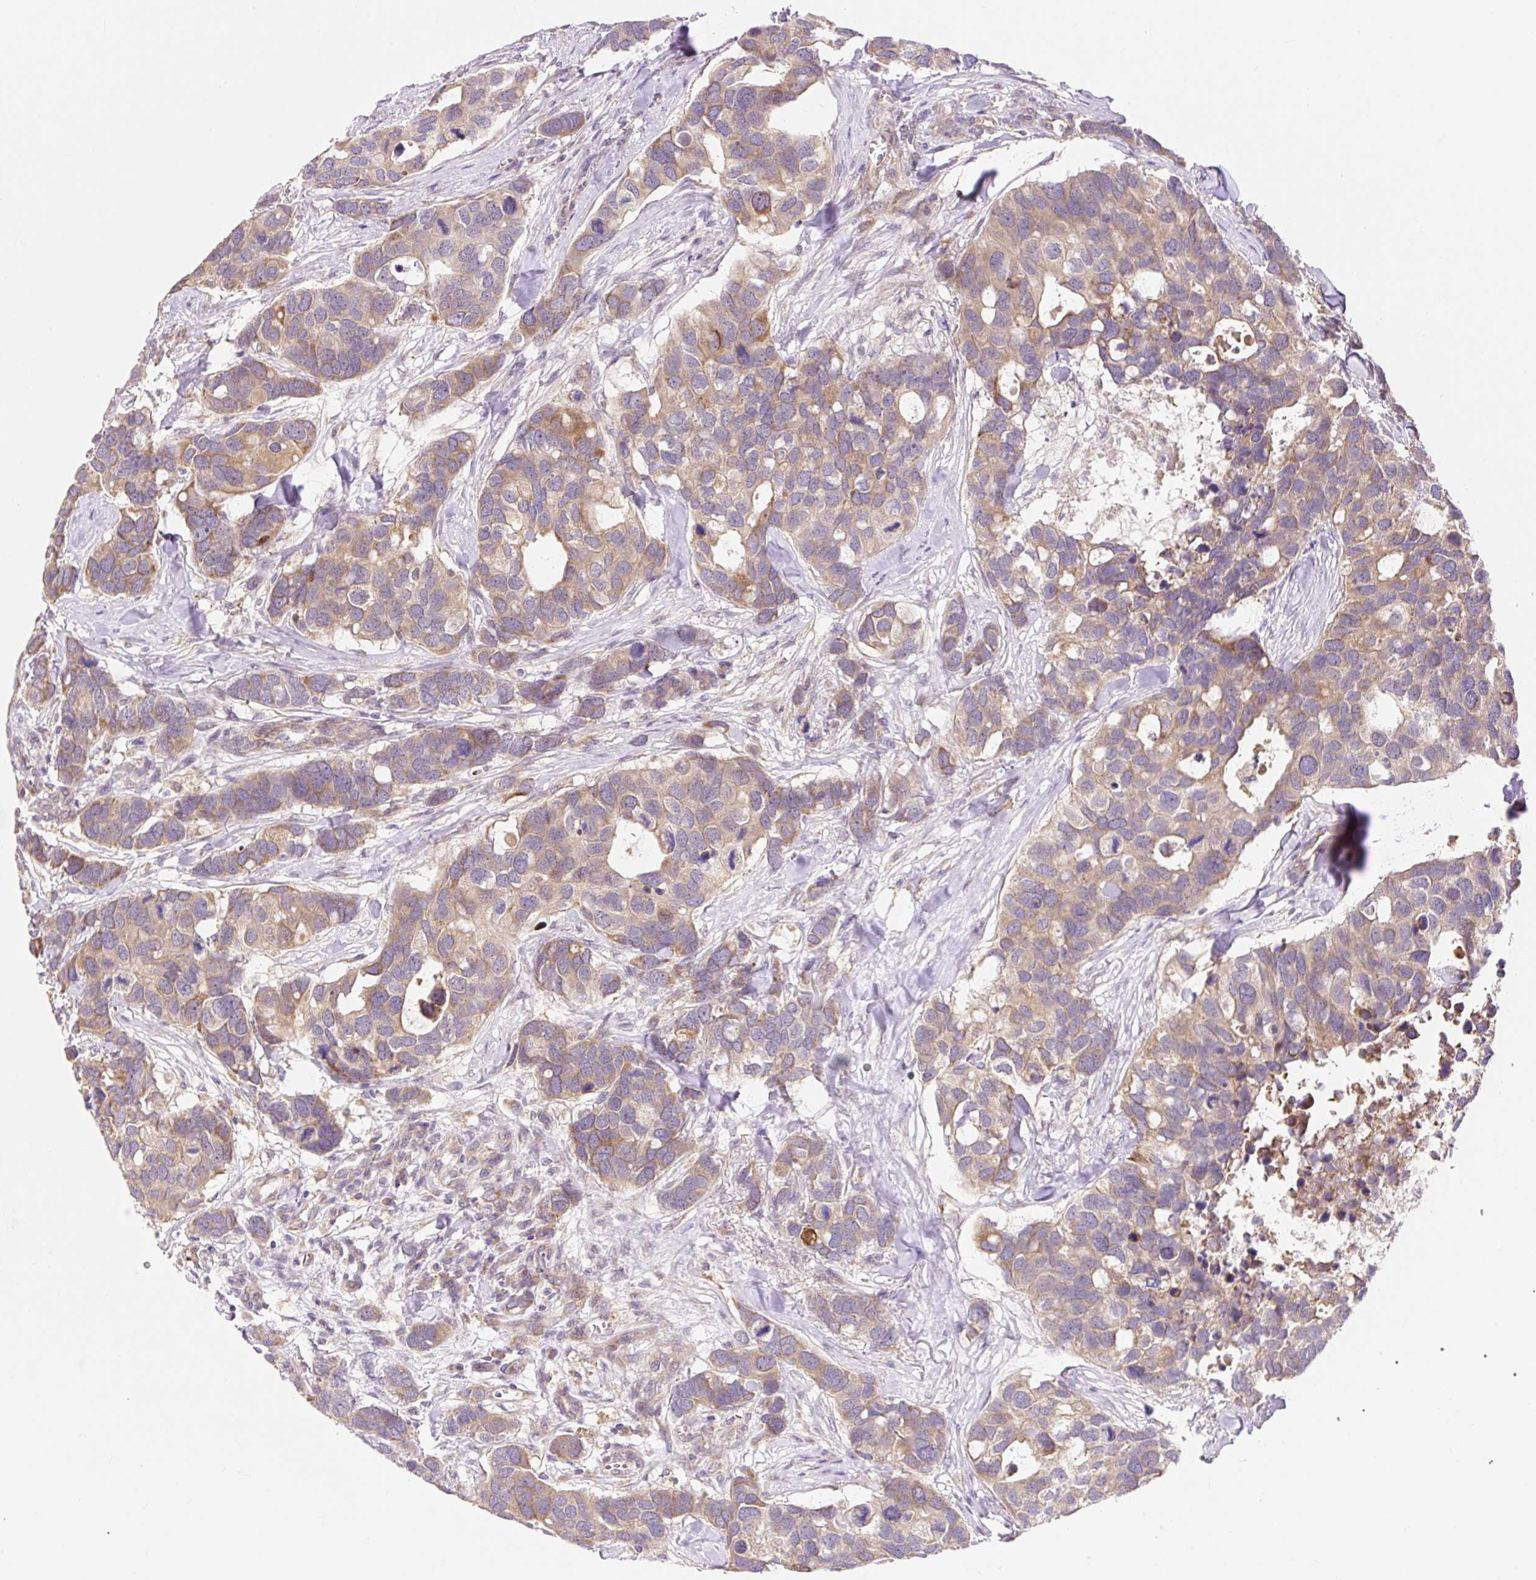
{"staining": {"intensity": "moderate", "quantity": "25%-75%", "location": "cytoplasmic/membranous"}, "tissue": "breast cancer", "cell_type": "Tumor cells", "image_type": "cancer", "snomed": [{"axis": "morphology", "description": "Duct carcinoma"}, {"axis": "topography", "description": "Breast"}], "caption": "Breast invasive ductal carcinoma stained for a protein (brown) demonstrates moderate cytoplasmic/membranous positive positivity in about 25%-75% of tumor cells.", "gene": "TRIAP1", "patient": {"sex": "female", "age": 83}}